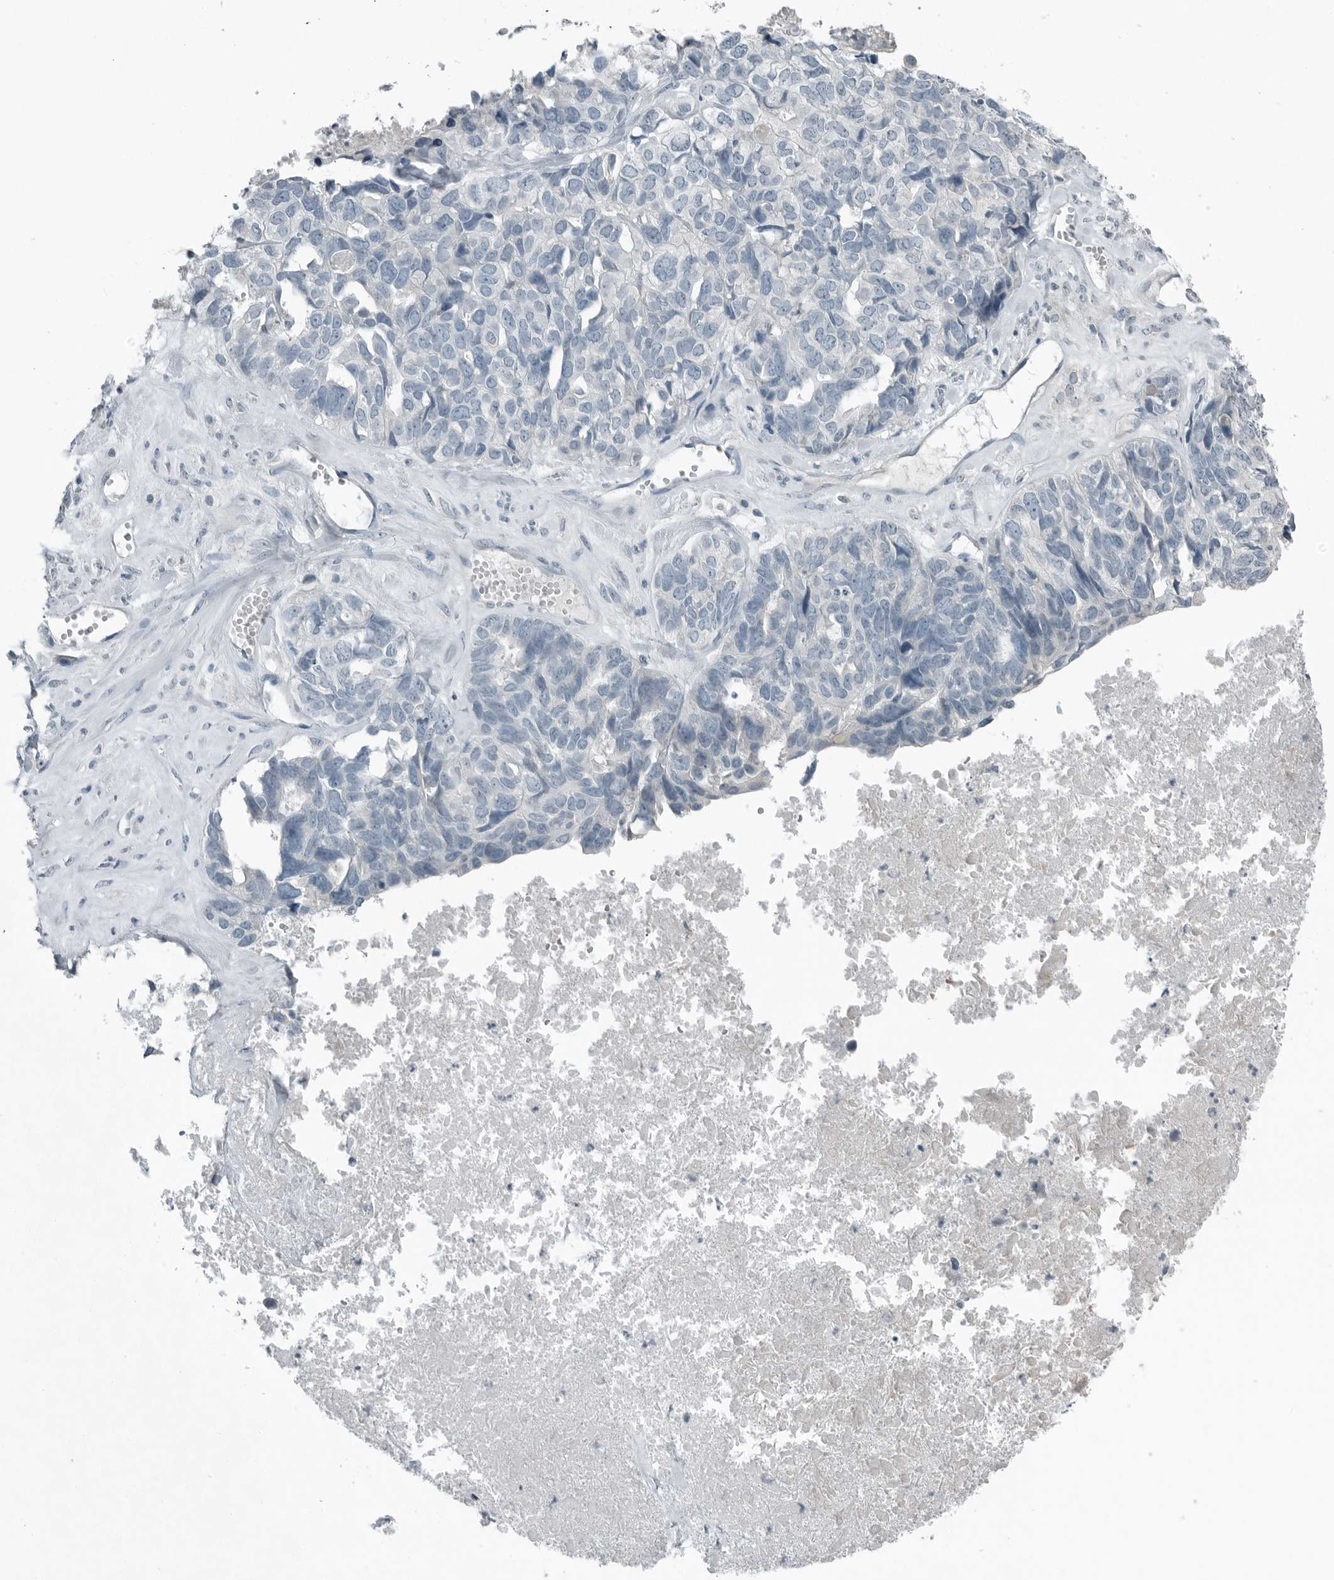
{"staining": {"intensity": "negative", "quantity": "none", "location": "none"}, "tissue": "ovarian cancer", "cell_type": "Tumor cells", "image_type": "cancer", "snomed": [{"axis": "morphology", "description": "Cystadenocarcinoma, serous, NOS"}, {"axis": "topography", "description": "Ovary"}], "caption": "IHC histopathology image of ovarian cancer (serous cystadenocarcinoma) stained for a protein (brown), which shows no positivity in tumor cells. (DAB immunohistochemistry (IHC) visualized using brightfield microscopy, high magnification).", "gene": "KYAT1", "patient": {"sex": "female", "age": 79}}